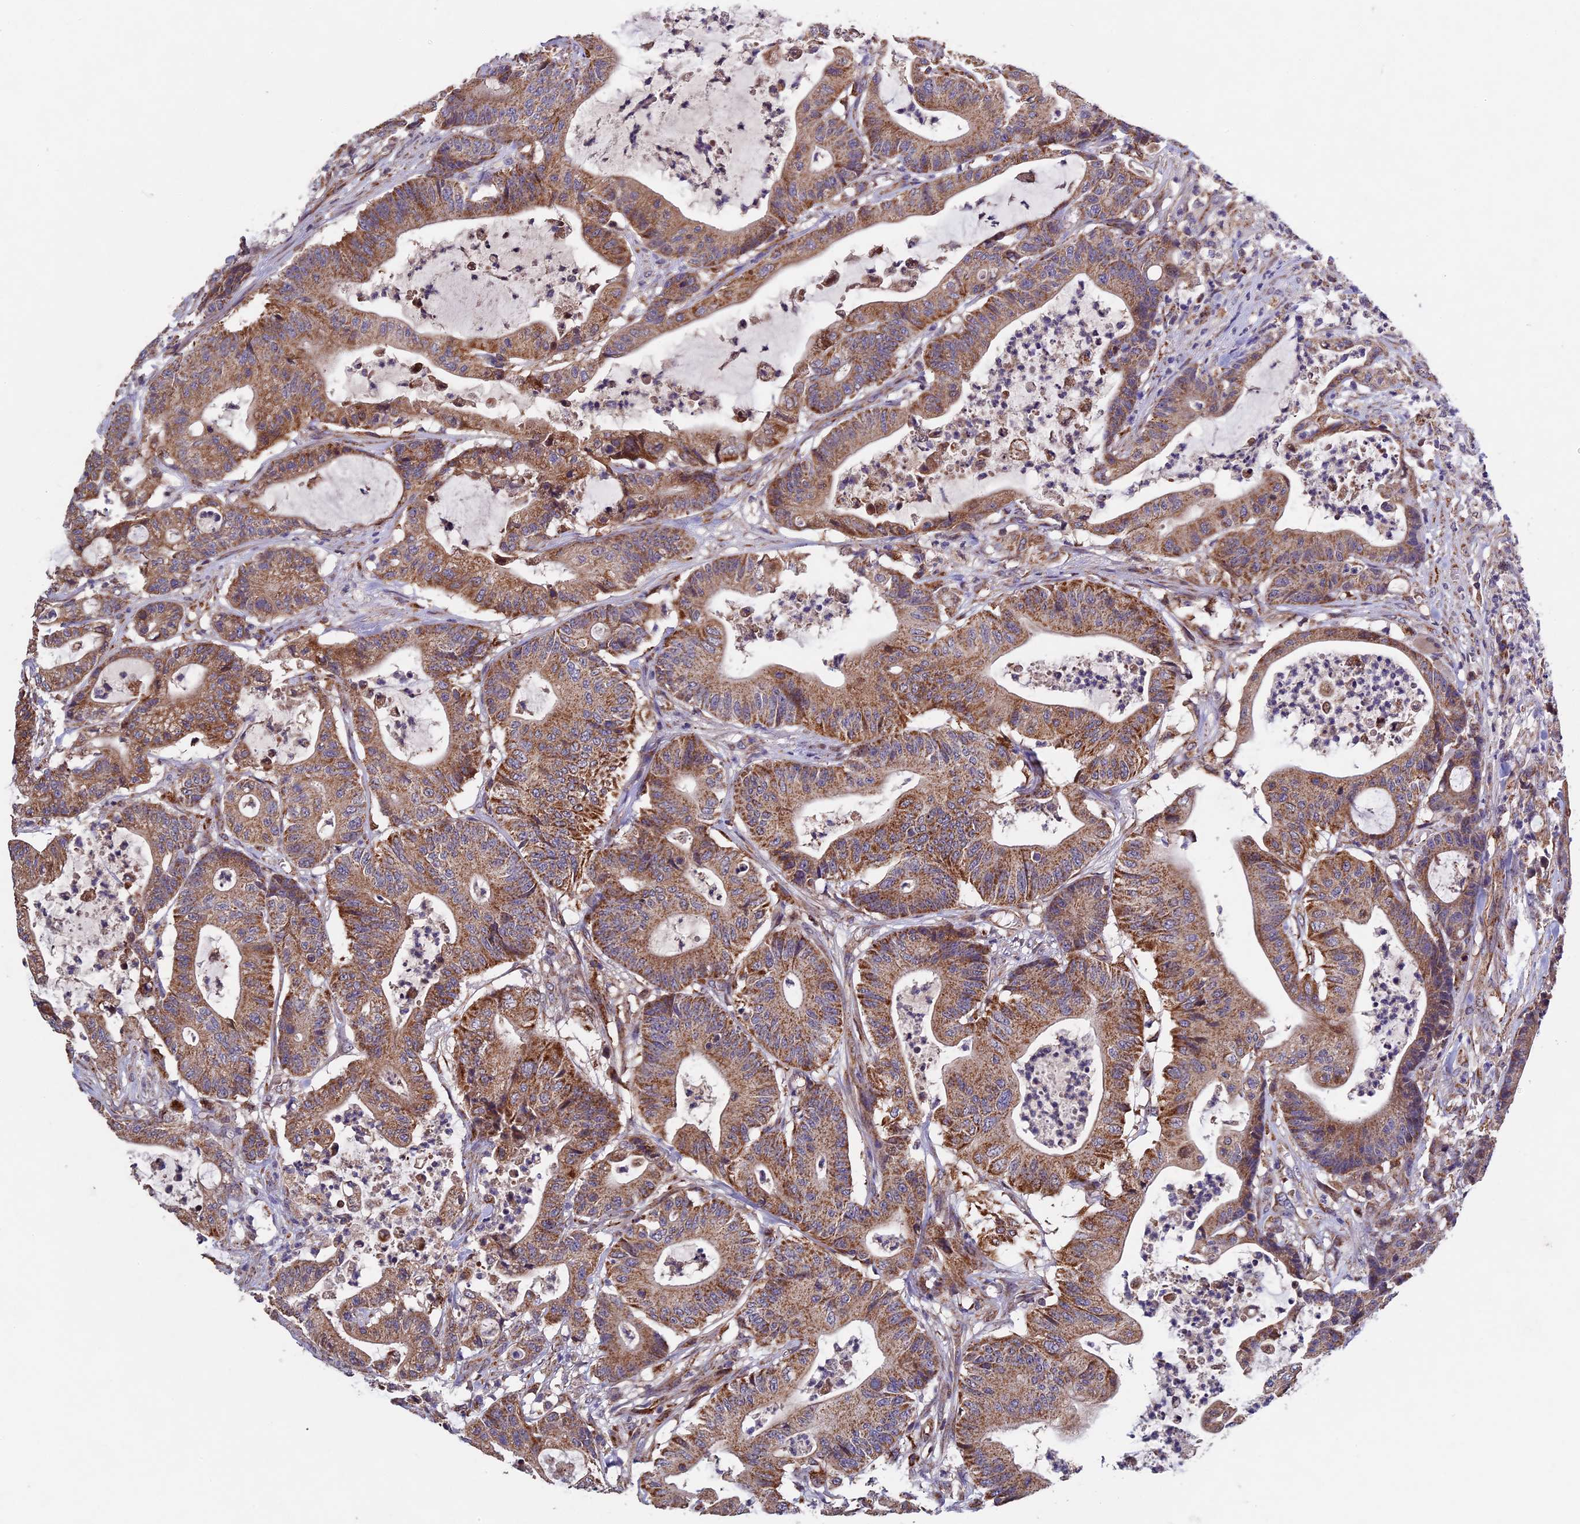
{"staining": {"intensity": "moderate", "quantity": ">75%", "location": "cytoplasmic/membranous"}, "tissue": "colorectal cancer", "cell_type": "Tumor cells", "image_type": "cancer", "snomed": [{"axis": "morphology", "description": "Adenocarcinoma, NOS"}, {"axis": "topography", "description": "Colon"}], "caption": "This is an image of immunohistochemistry staining of adenocarcinoma (colorectal), which shows moderate expression in the cytoplasmic/membranous of tumor cells.", "gene": "RNF17", "patient": {"sex": "female", "age": 84}}